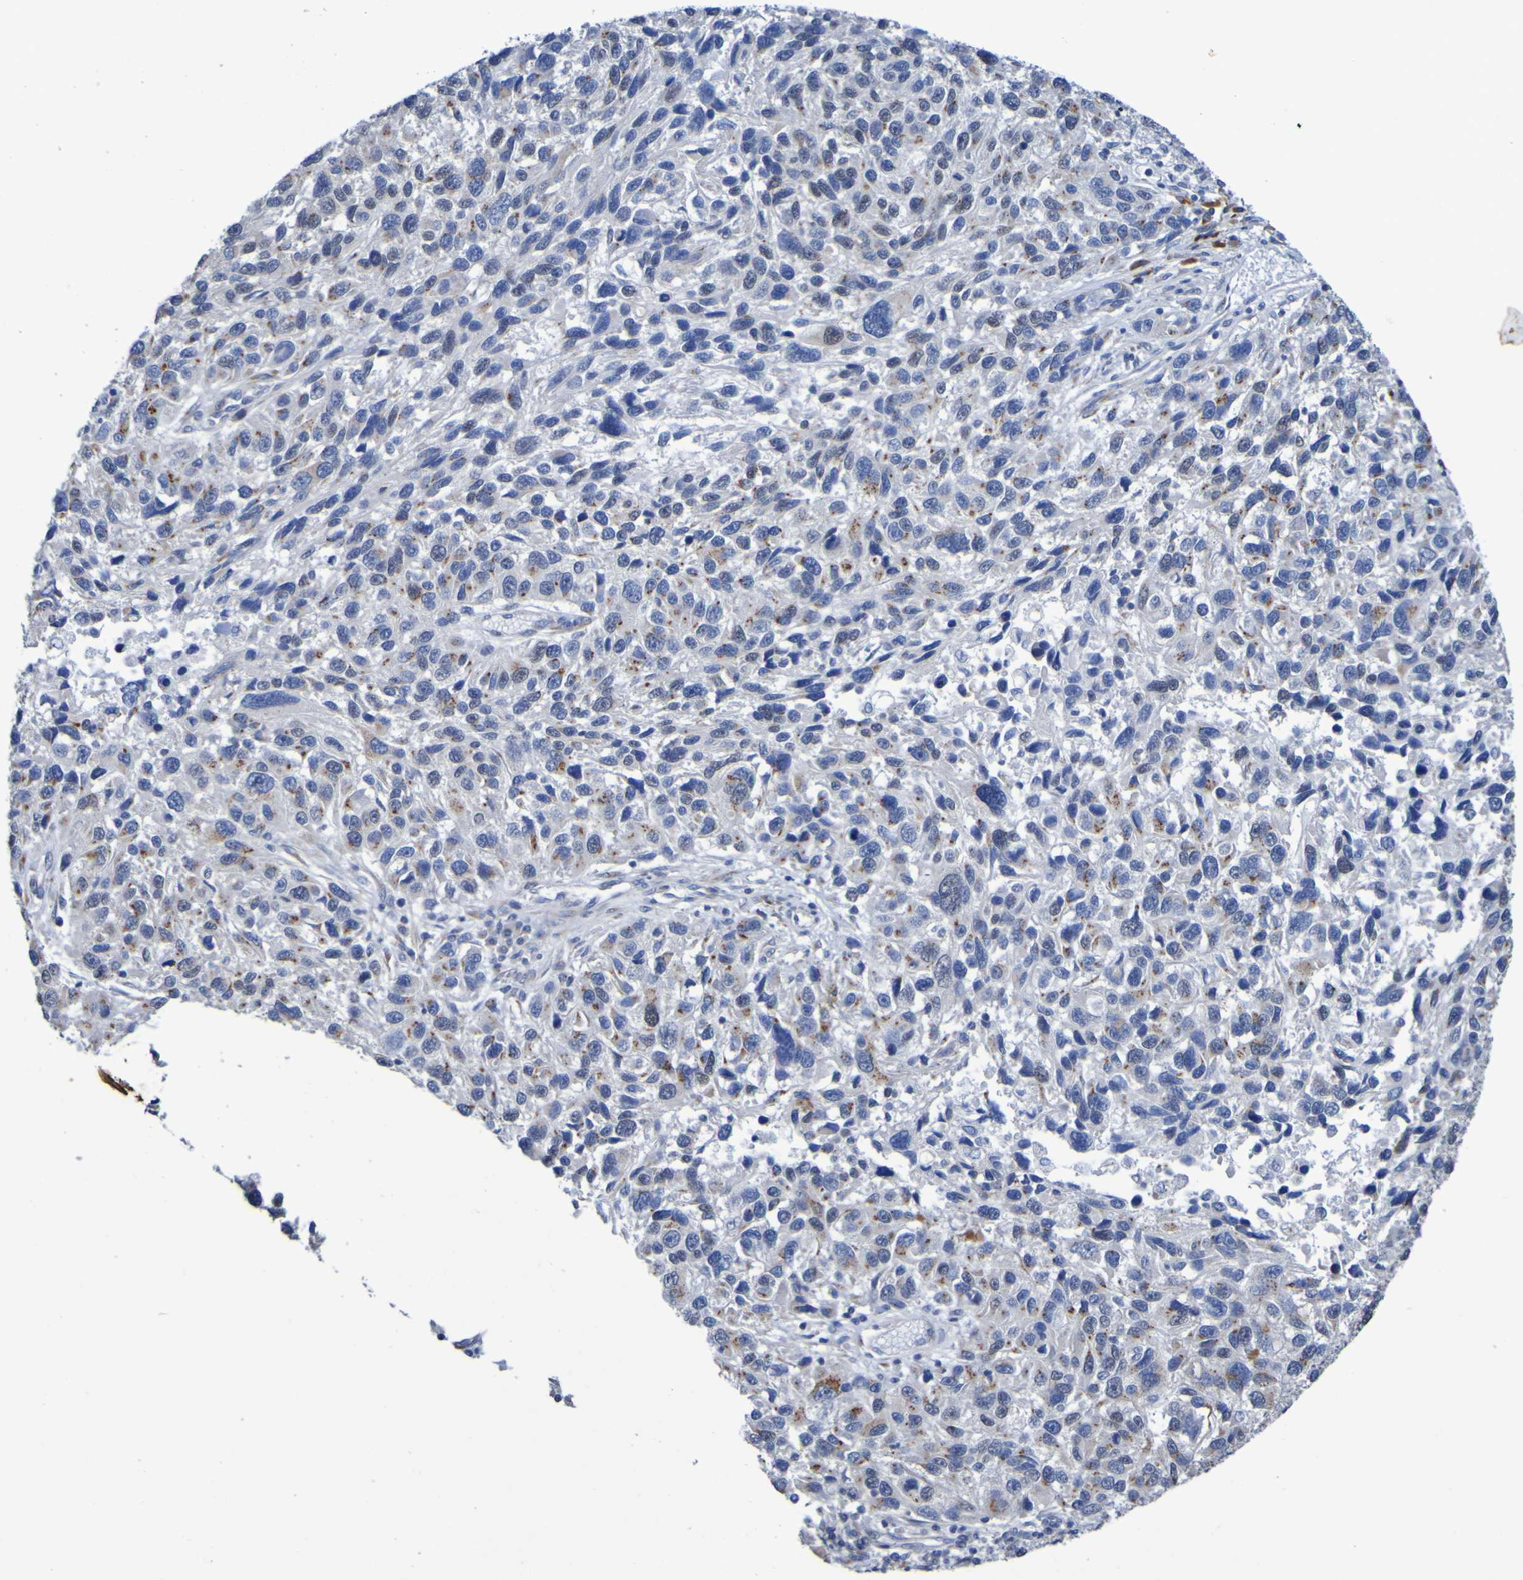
{"staining": {"intensity": "moderate", "quantity": "<25%", "location": "cytoplasmic/membranous"}, "tissue": "melanoma", "cell_type": "Tumor cells", "image_type": "cancer", "snomed": [{"axis": "morphology", "description": "Malignant melanoma, NOS"}, {"axis": "topography", "description": "Skin"}], "caption": "This is a histology image of IHC staining of malignant melanoma, which shows moderate positivity in the cytoplasmic/membranous of tumor cells.", "gene": "C11orf24", "patient": {"sex": "male", "age": 53}}